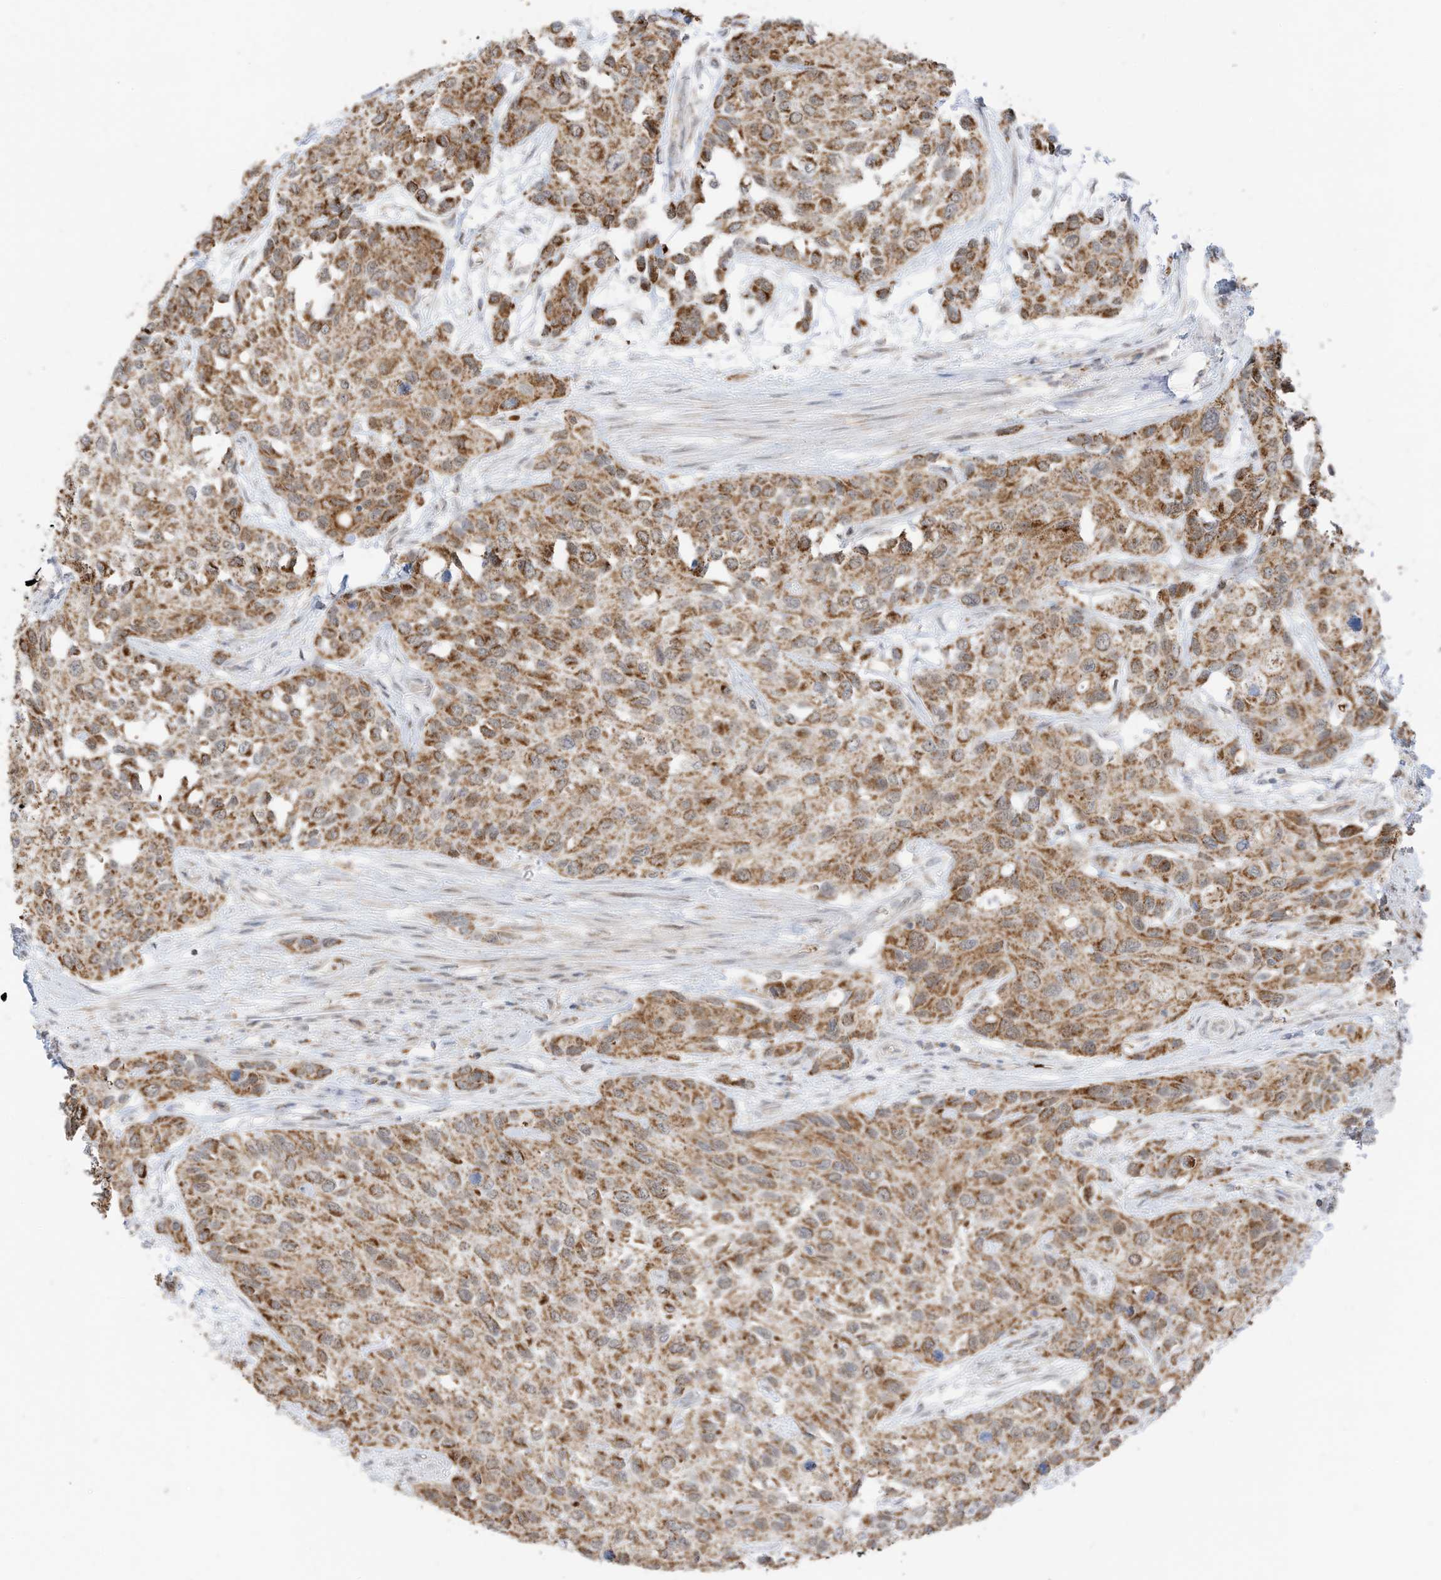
{"staining": {"intensity": "moderate", "quantity": ">75%", "location": "cytoplasmic/membranous"}, "tissue": "urothelial cancer", "cell_type": "Tumor cells", "image_type": "cancer", "snomed": [{"axis": "morphology", "description": "Normal tissue, NOS"}, {"axis": "morphology", "description": "Urothelial carcinoma, High grade"}, {"axis": "topography", "description": "Vascular tissue"}, {"axis": "topography", "description": "Urinary bladder"}], "caption": "The immunohistochemical stain labels moderate cytoplasmic/membranous positivity in tumor cells of high-grade urothelial carcinoma tissue. (IHC, brightfield microscopy, high magnification).", "gene": "MTUS2", "patient": {"sex": "female", "age": 56}}